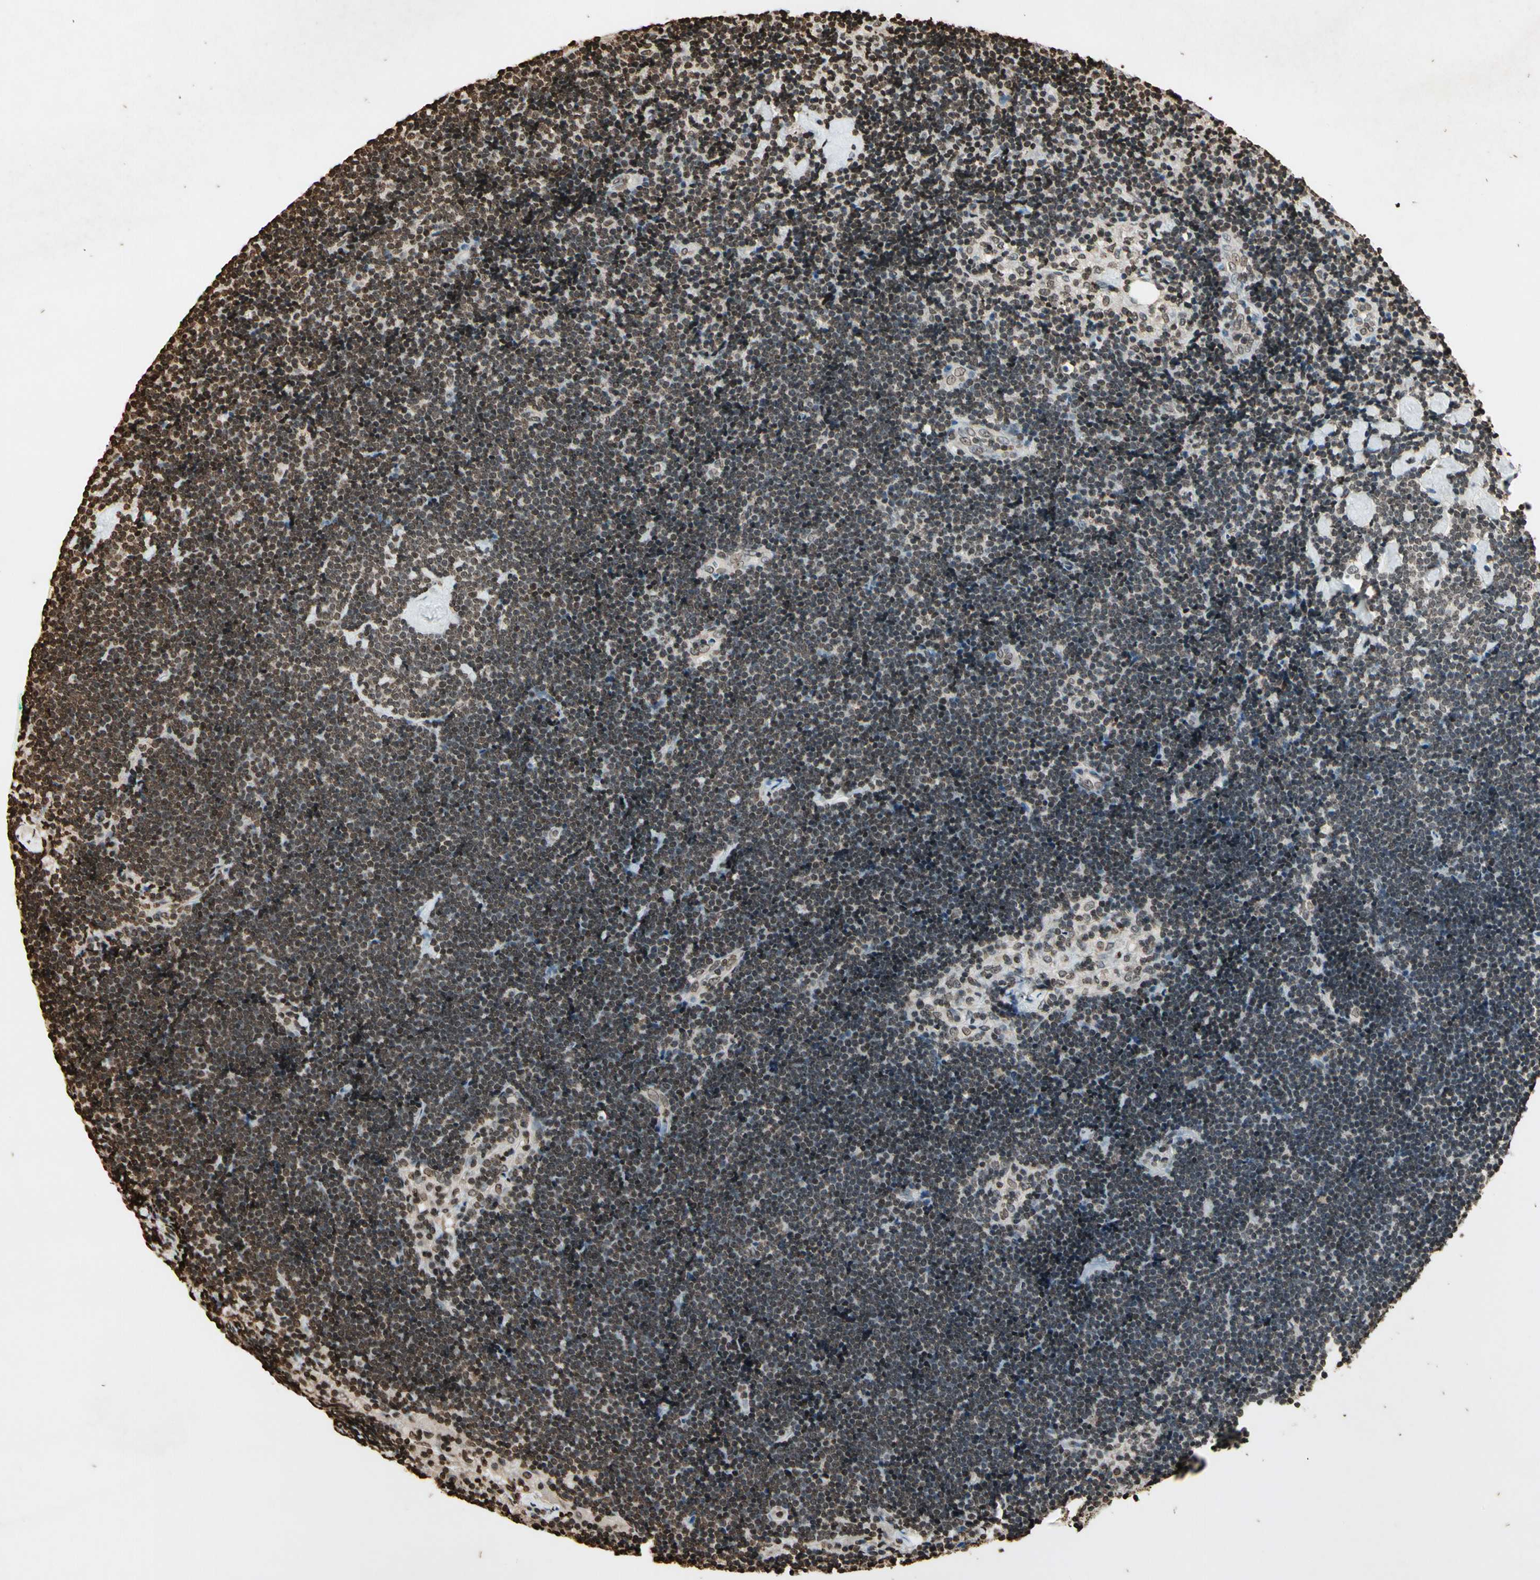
{"staining": {"intensity": "moderate", "quantity": "25%-75%", "location": "nuclear"}, "tissue": "lymph node", "cell_type": "Germinal center cells", "image_type": "normal", "snomed": [{"axis": "morphology", "description": "Normal tissue, NOS"}, {"axis": "topography", "description": "Lymph node"}], "caption": "Lymph node stained with a protein marker displays moderate staining in germinal center cells.", "gene": "TOP1", "patient": {"sex": "male", "age": 63}}